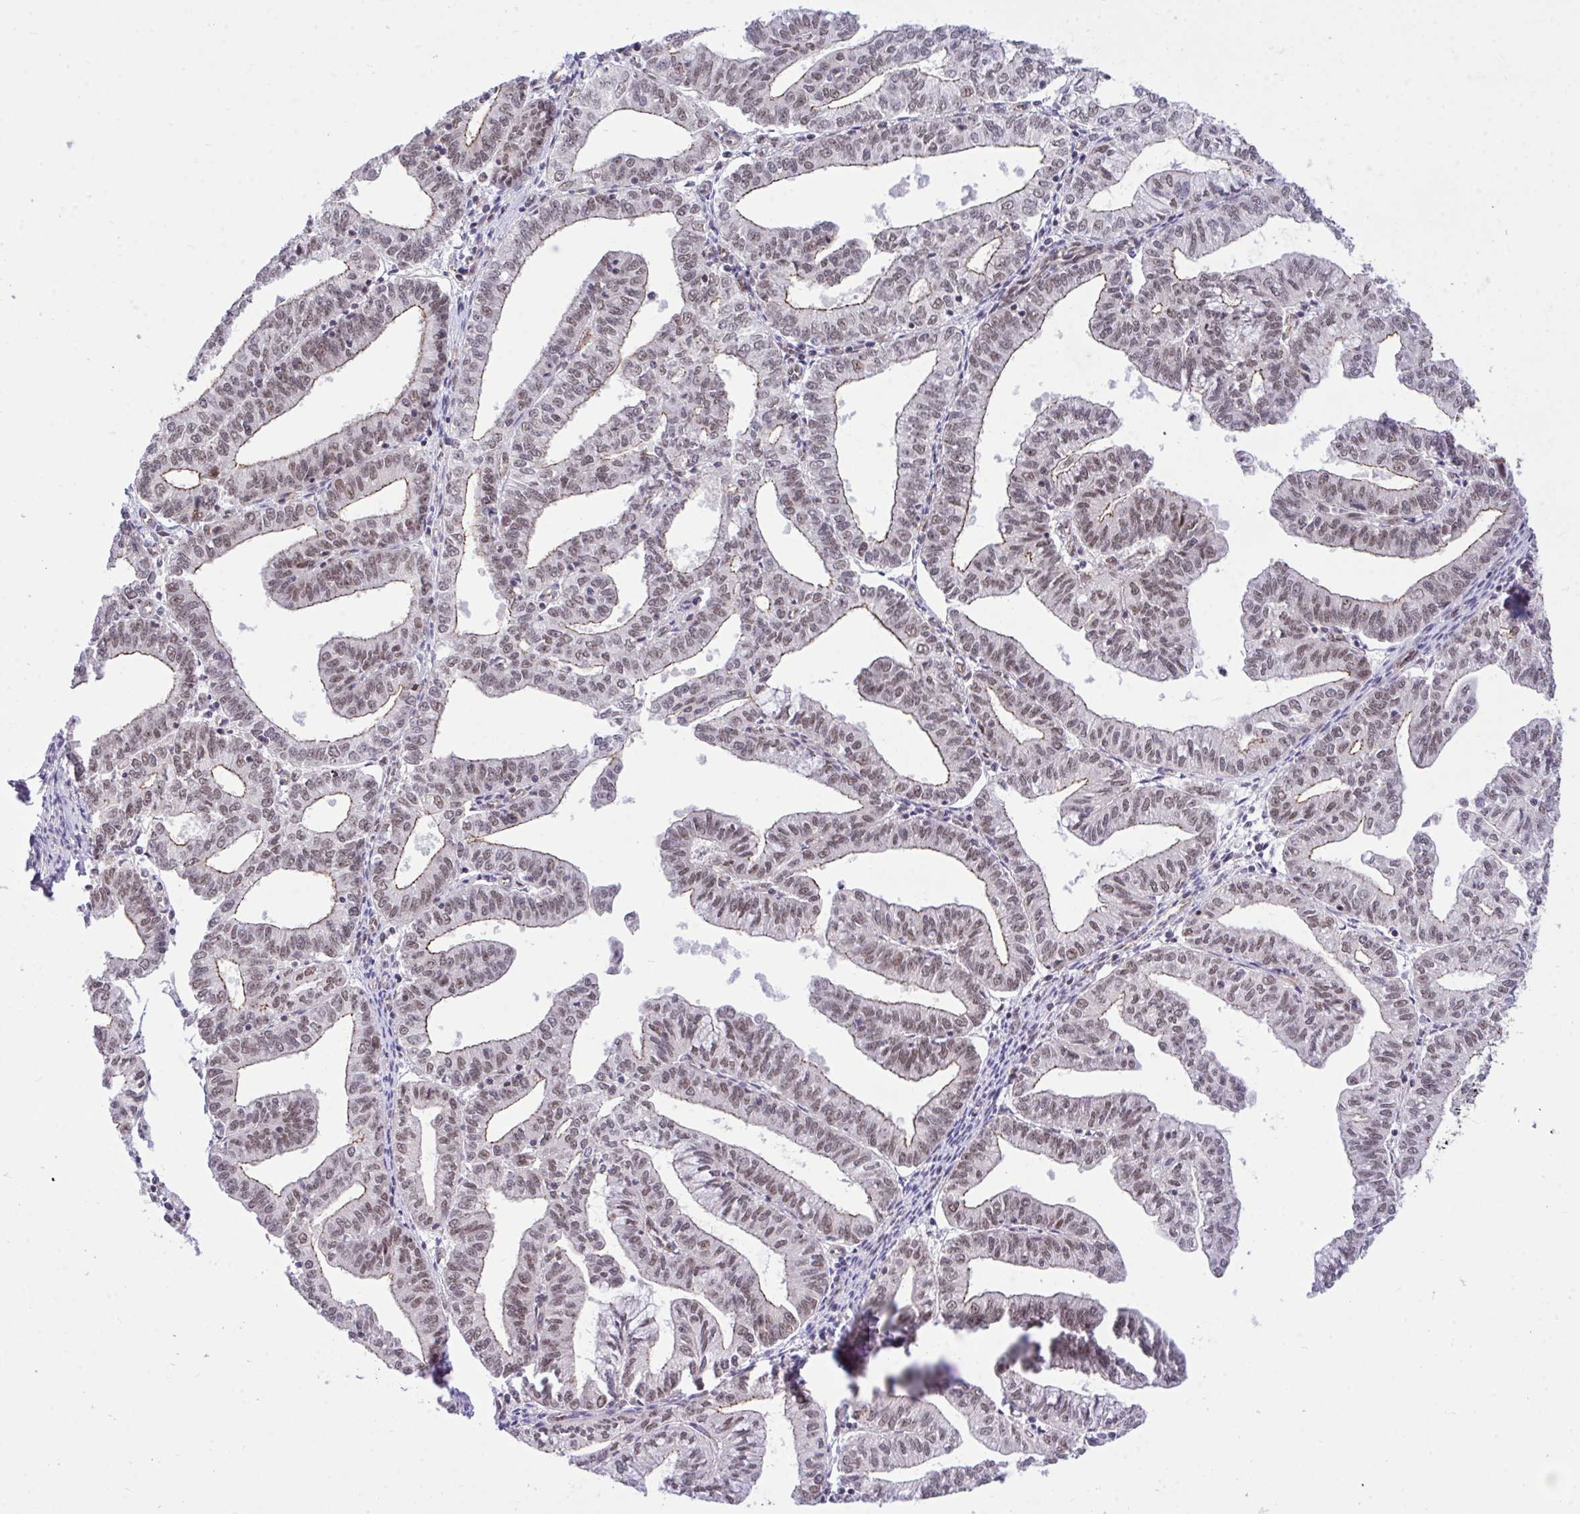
{"staining": {"intensity": "weak", "quantity": ">75%", "location": "cytoplasmic/membranous,nuclear"}, "tissue": "endometrial cancer", "cell_type": "Tumor cells", "image_type": "cancer", "snomed": [{"axis": "morphology", "description": "Adenocarcinoma, NOS"}, {"axis": "topography", "description": "Endometrium"}], "caption": "Immunohistochemical staining of human endometrial cancer (adenocarcinoma) reveals low levels of weak cytoplasmic/membranous and nuclear protein expression in about >75% of tumor cells.", "gene": "PPP1CA", "patient": {"sex": "female", "age": 61}}